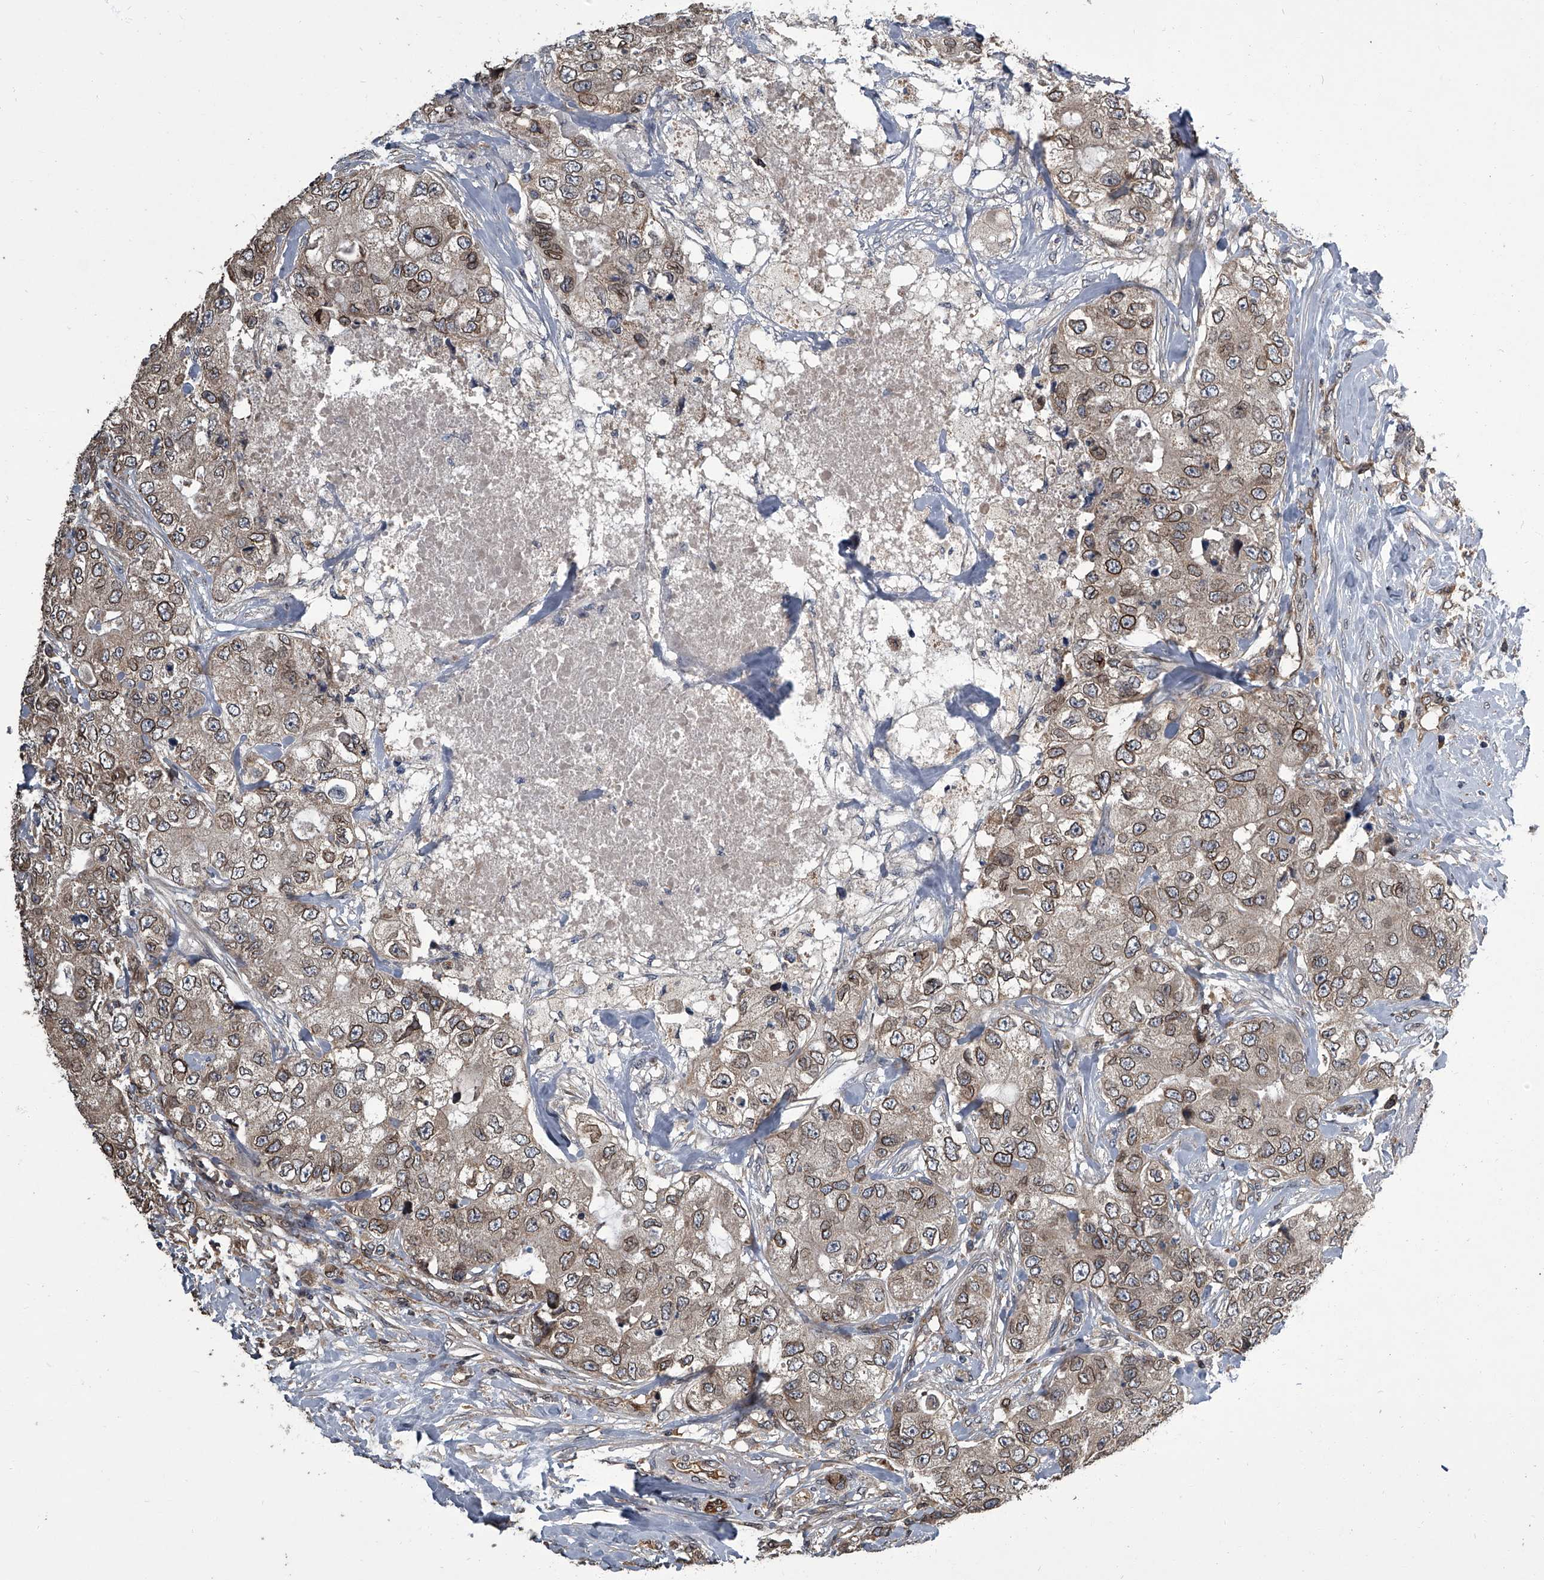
{"staining": {"intensity": "moderate", "quantity": ">75%", "location": "cytoplasmic/membranous,nuclear"}, "tissue": "breast cancer", "cell_type": "Tumor cells", "image_type": "cancer", "snomed": [{"axis": "morphology", "description": "Duct carcinoma"}, {"axis": "topography", "description": "Breast"}], "caption": "Breast invasive ductal carcinoma was stained to show a protein in brown. There is medium levels of moderate cytoplasmic/membranous and nuclear expression in about >75% of tumor cells.", "gene": "LRRC8C", "patient": {"sex": "female", "age": 62}}